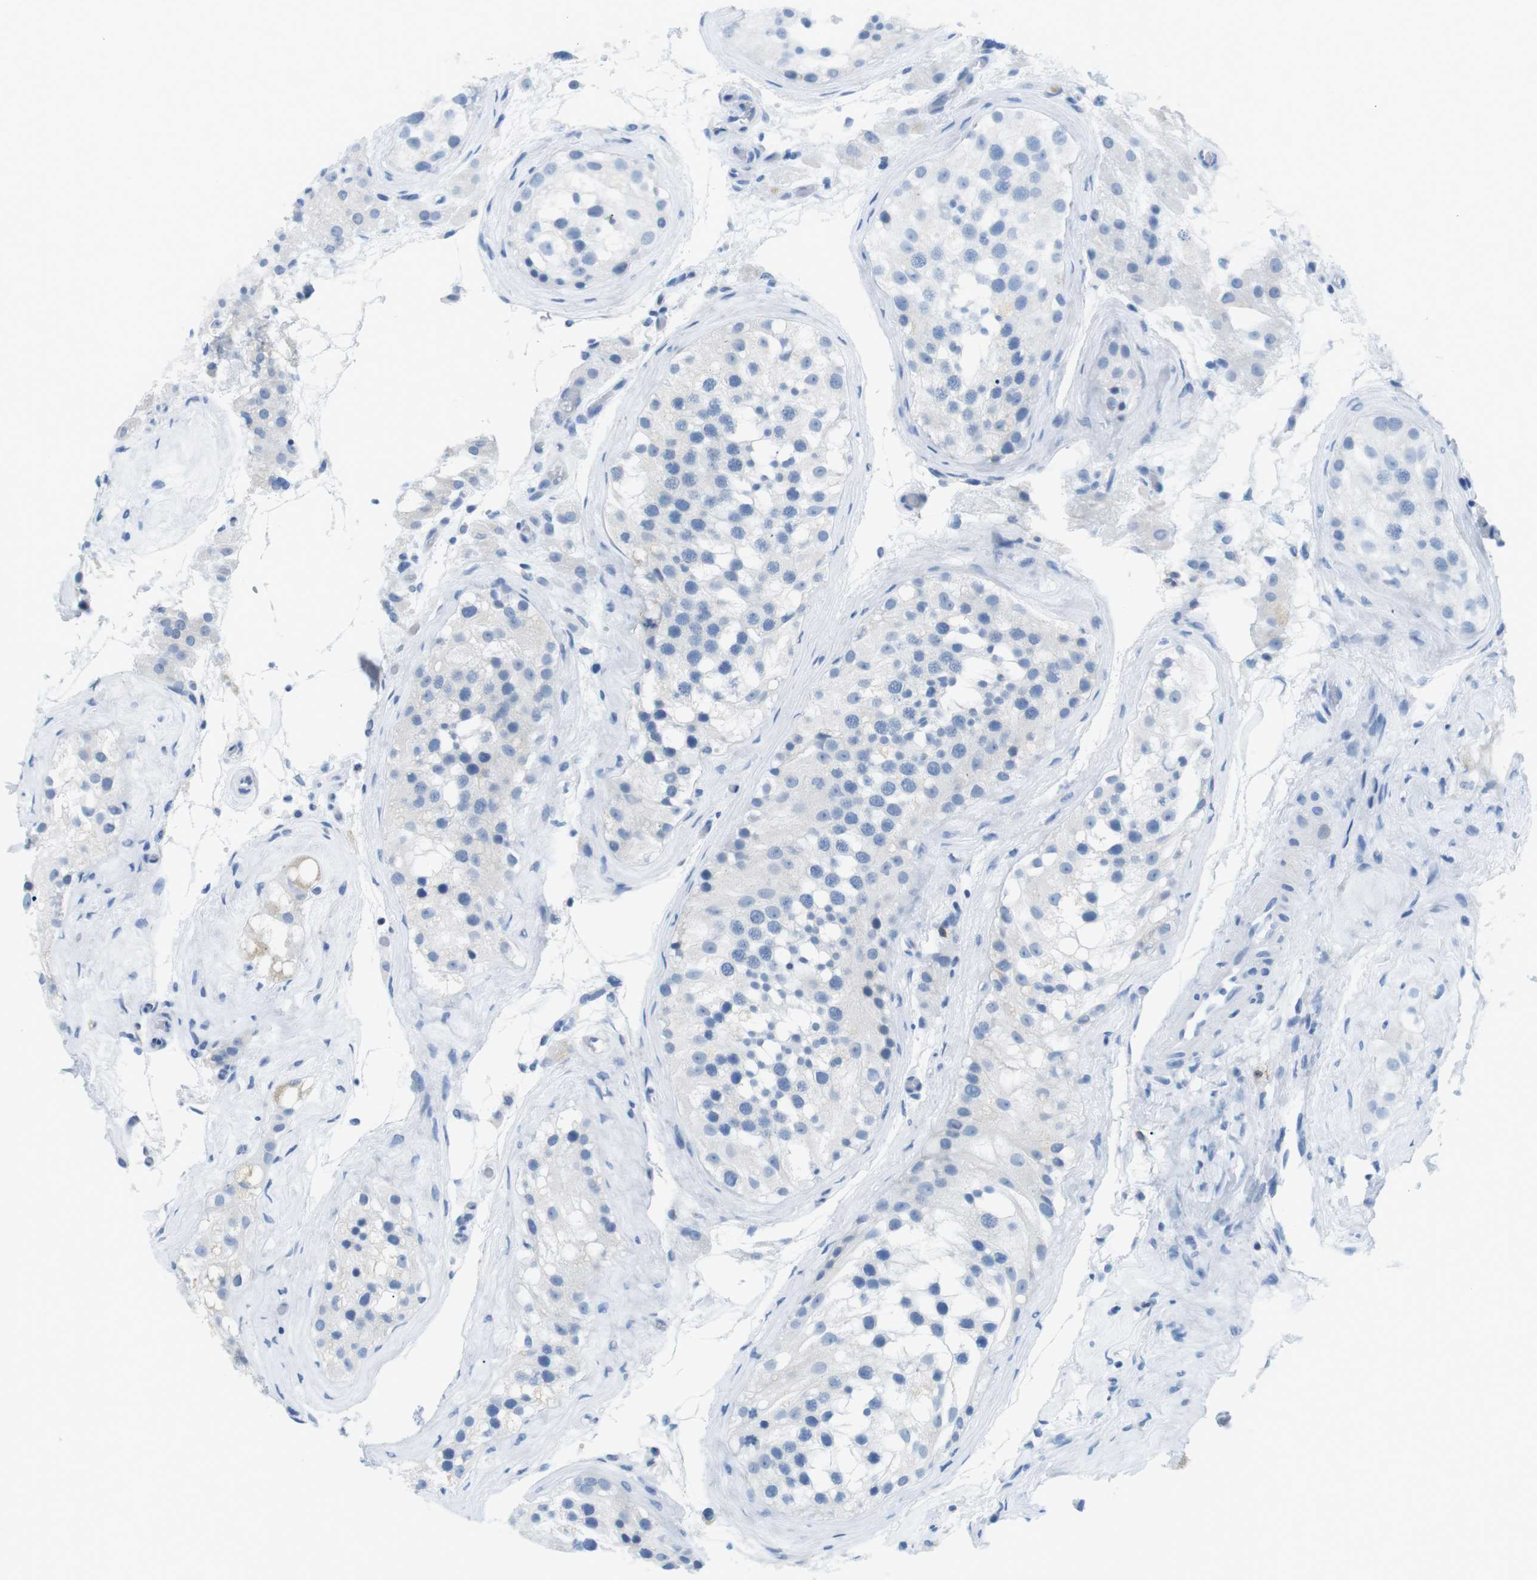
{"staining": {"intensity": "negative", "quantity": "none", "location": "none"}, "tissue": "testis", "cell_type": "Cells in seminiferous ducts", "image_type": "normal", "snomed": [{"axis": "morphology", "description": "Normal tissue, NOS"}, {"axis": "morphology", "description": "Seminoma, NOS"}, {"axis": "topography", "description": "Testis"}], "caption": "This is an immunohistochemistry micrograph of unremarkable testis. There is no expression in cells in seminiferous ducts.", "gene": "TNFRSF4", "patient": {"sex": "male", "age": 71}}